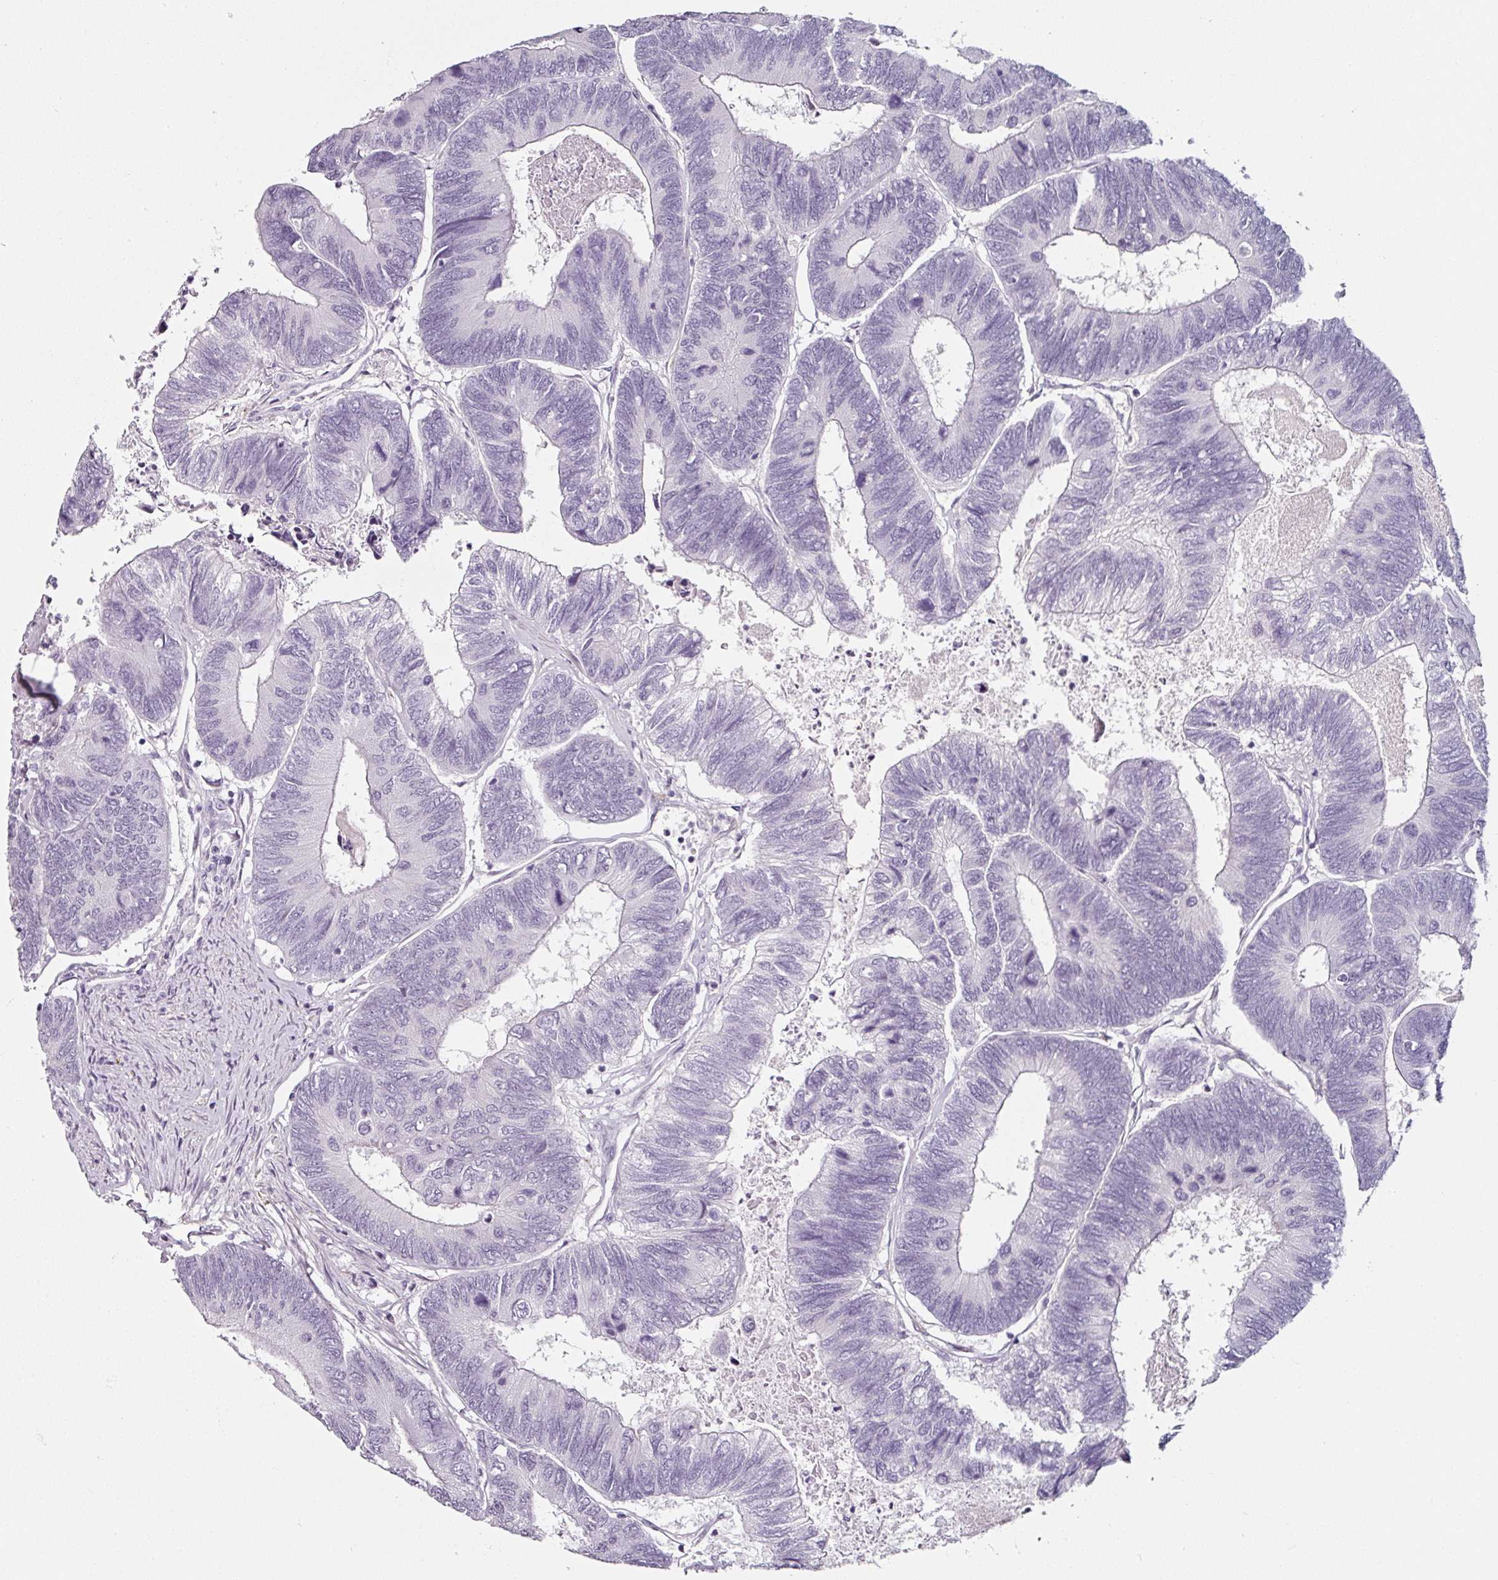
{"staining": {"intensity": "negative", "quantity": "none", "location": "none"}, "tissue": "colorectal cancer", "cell_type": "Tumor cells", "image_type": "cancer", "snomed": [{"axis": "morphology", "description": "Adenocarcinoma, NOS"}, {"axis": "topography", "description": "Colon"}], "caption": "Photomicrograph shows no protein expression in tumor cells of colorectal adenocarcinoma tissue. (Brightfield microscopy of DAB IHC at high magnification).", "gene": "CAP2", "patient": {"sex": "female", "age": 67}}